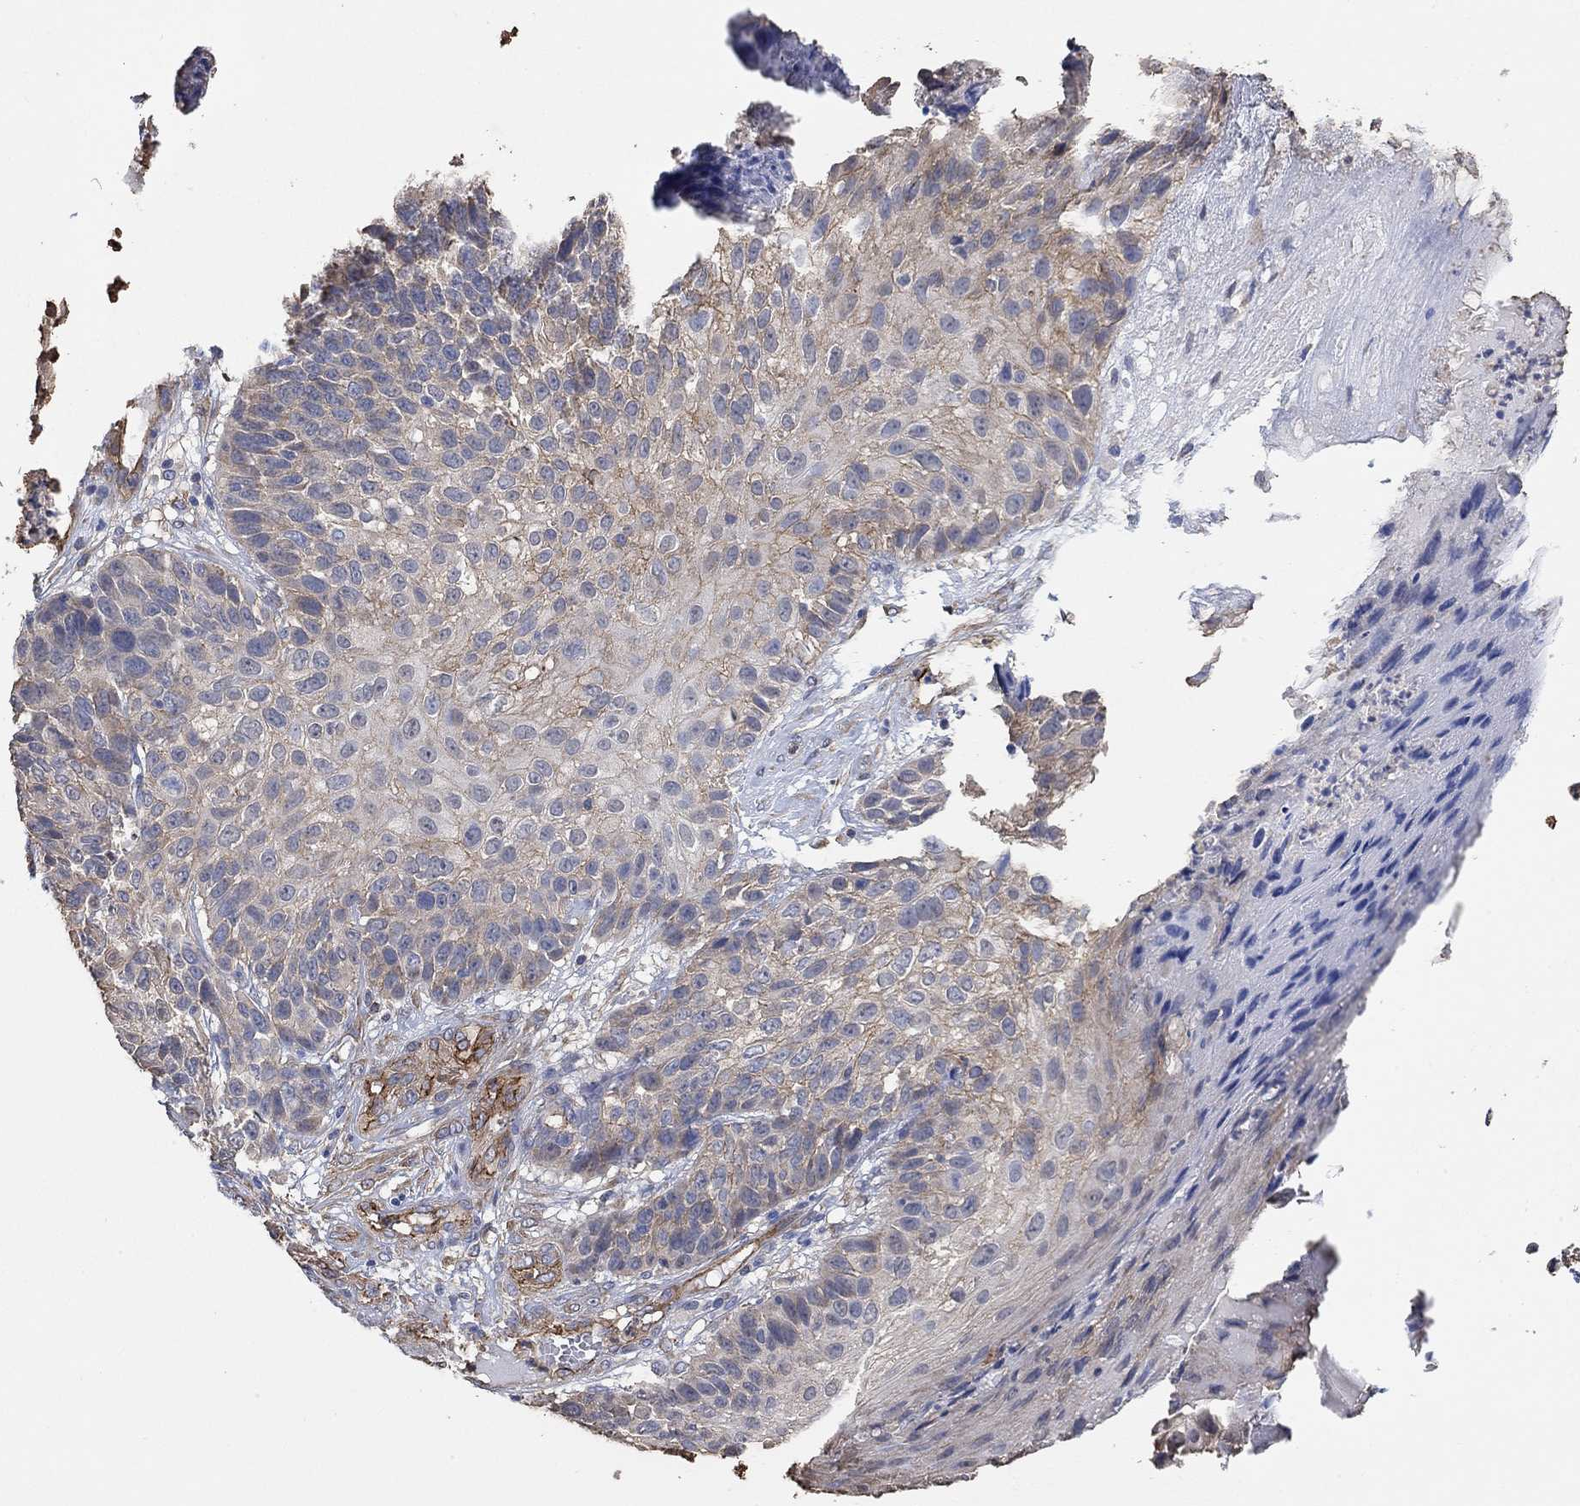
{"staining": {"intensity": "weak", "quantity": "25%-75%", "location": "cytoplasmic/membranous"}, "tissue": "skin cancer", "cell_type": "Tumor cells", "image_type": "cancer", "snomed": [{"axis": "morphology", "description": "Squamous cell carcinoma, NOS"}, {"axis": "topography", "description": "Skin"}], "caption": "Skin squamous cell carcinoma stained with a brown dye exhibits weak cytoplasmic/membranous positive positivity in approximately 25%-75% of tumor cells.", "gene": "SYT16", "patient": {"sex": "male", "age": 92}}